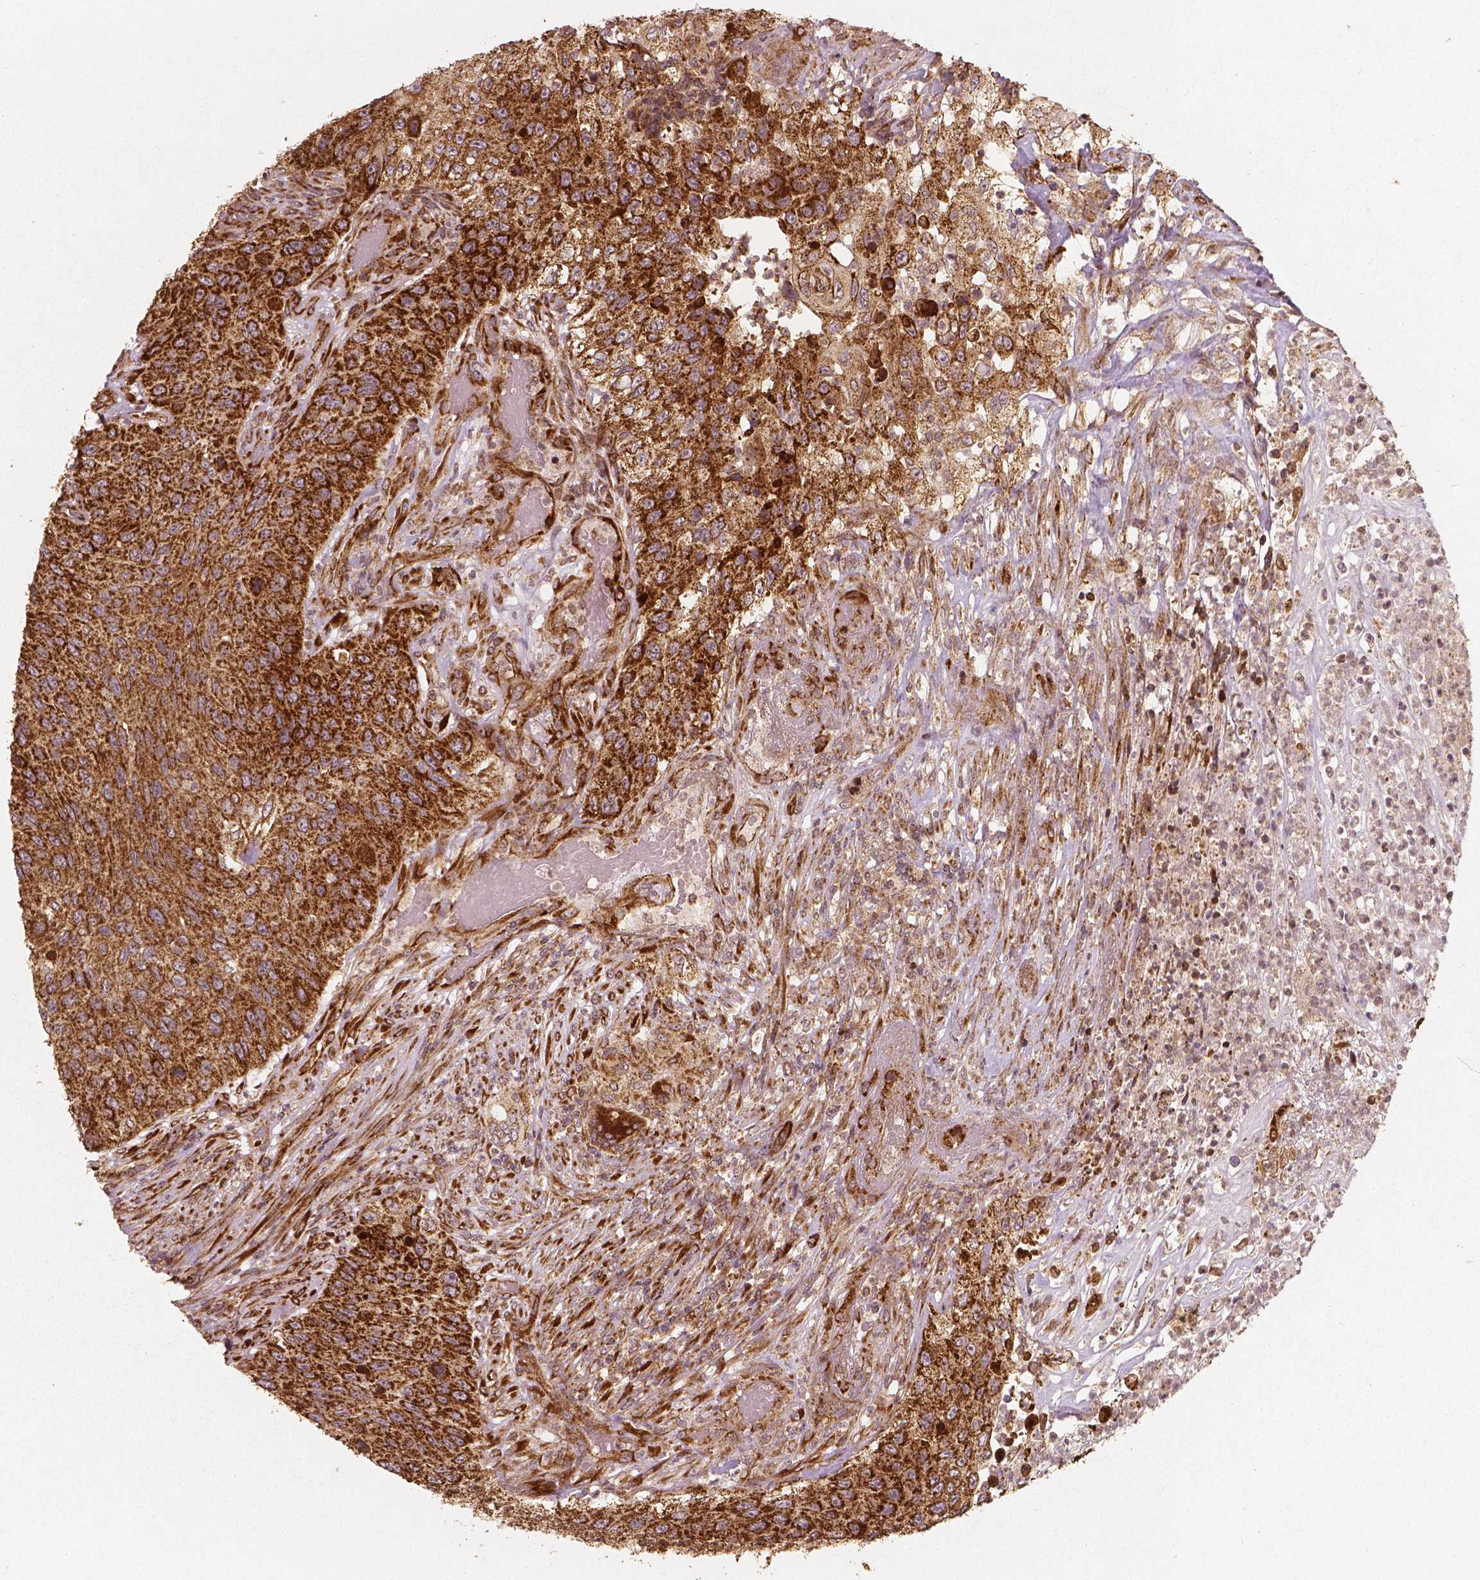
{"staining": {"intensity": "strong", "quantity": ">75%", "location": "cytoplasmic/membranous"}, "tissue": "urothelial cancer", "cell_type": "Tumor cells", "image_type": "cancer", "snomed": [{"axis": "morphology", "description": "Urothelial carcinoma, High grade"}, {"axis": "topography", "description": "Urinary bladder"}], "caption": "Protein staining exhibits strong cytoplasmic/membranous staining in about >75% of tumor cells in urothelial carcinoma (high-grade).", "gene": "PGAM5", "patient": {"sex": "female", "age": 60}}